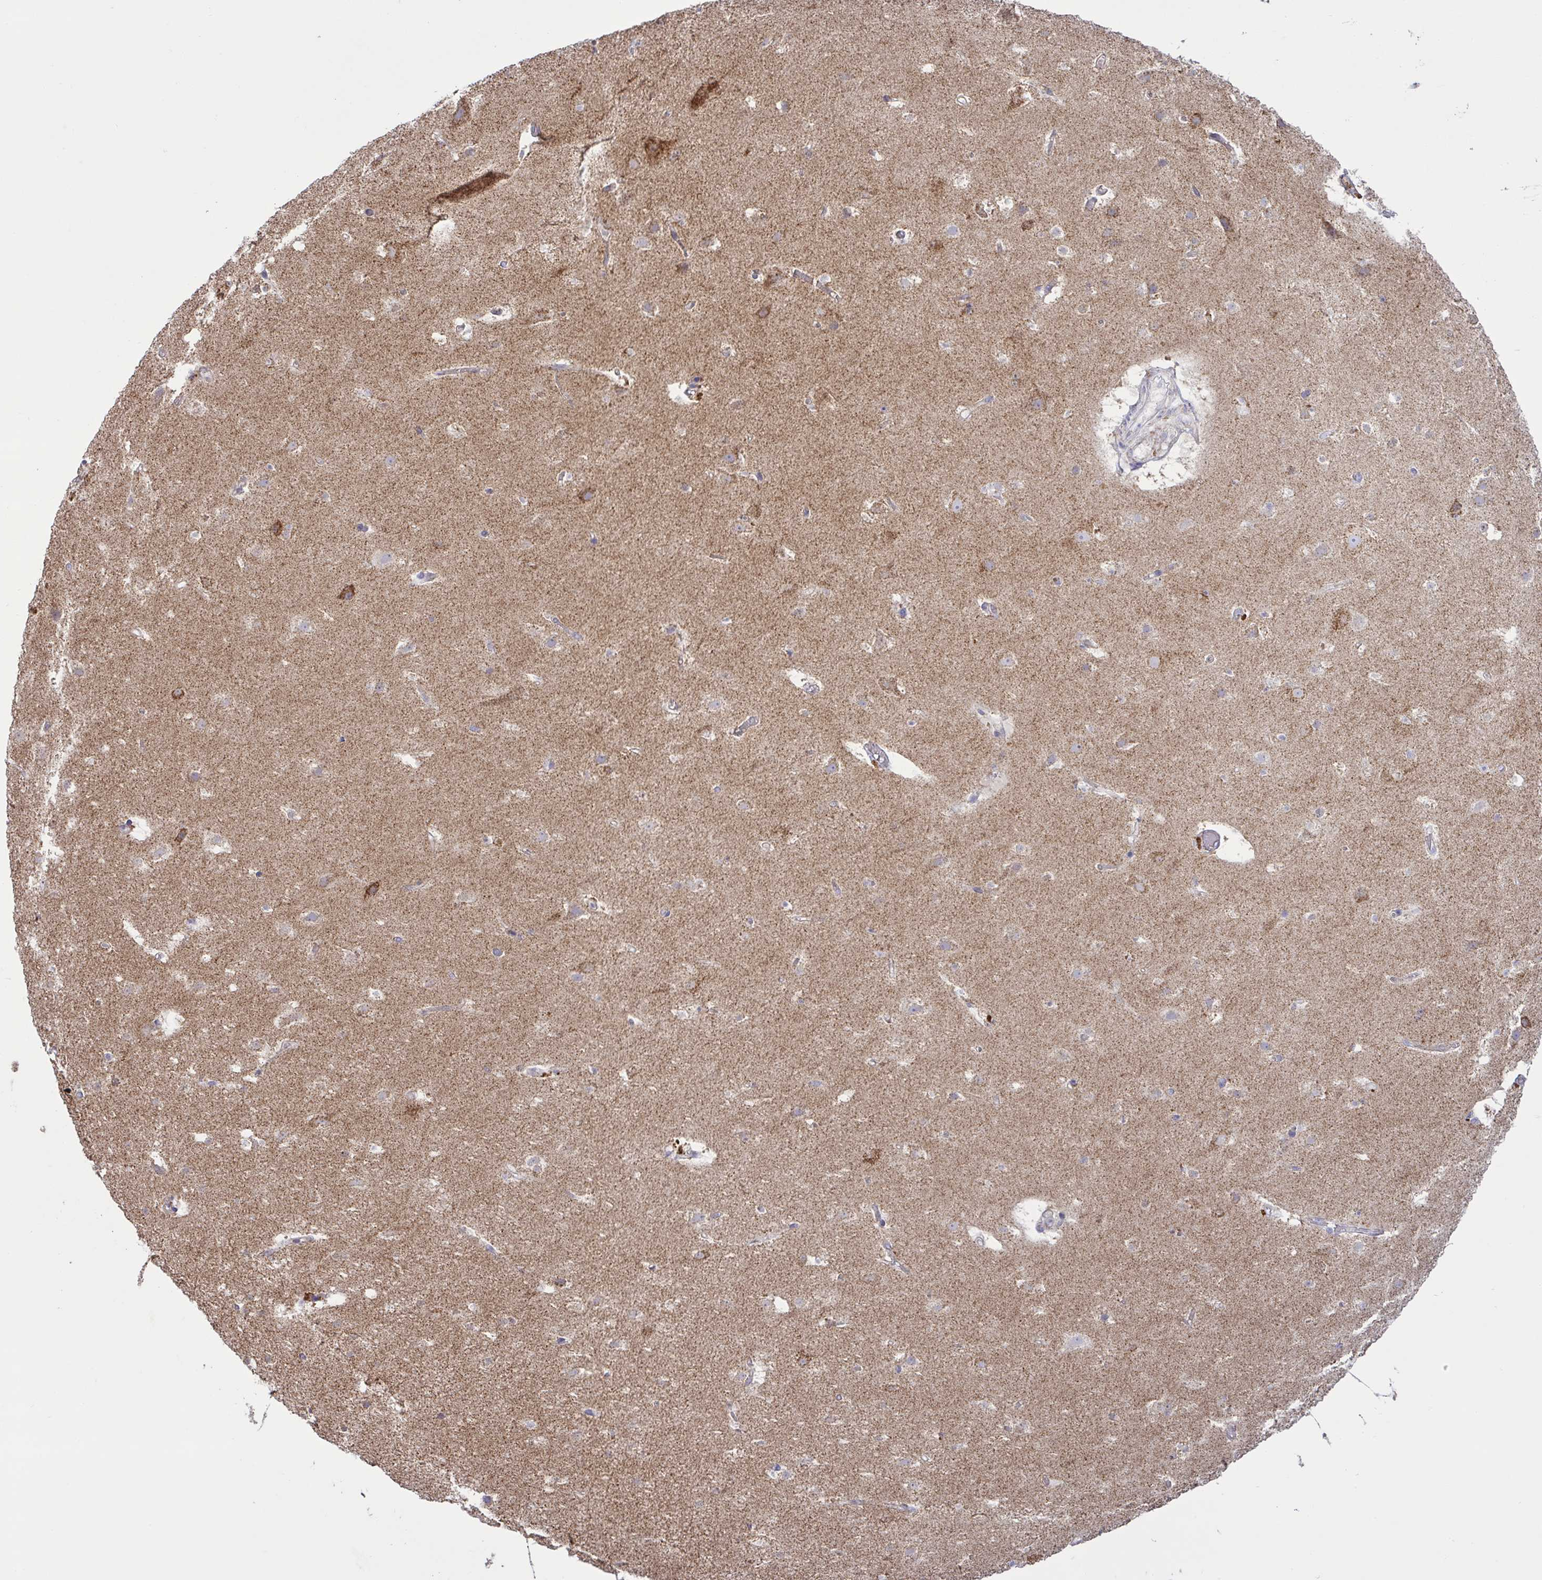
{"staining": {"intensity": "negative", "quantity": "none", "location": "none"}, "tissue": "cerebral cortex", "cell_type": "Endothelial cells", "image_type": "normal", "snomed": [{"axis": "morphology", "description": "Normal tissue, NOS"}, {"axis": "topography", "description": "Cerebral cortex"}], "caption": "DAB immunohistochemical staining of benign cerebral cortex displays no significant positivity in endothelial cells. (DAB (3,3'-diaminobenzidine) immunohistochemistry (IHC) visualized using brightfield microscopy, high magnification).", "gene": "NDUFA7", "patient": {"sex": "female", "age": 42}}